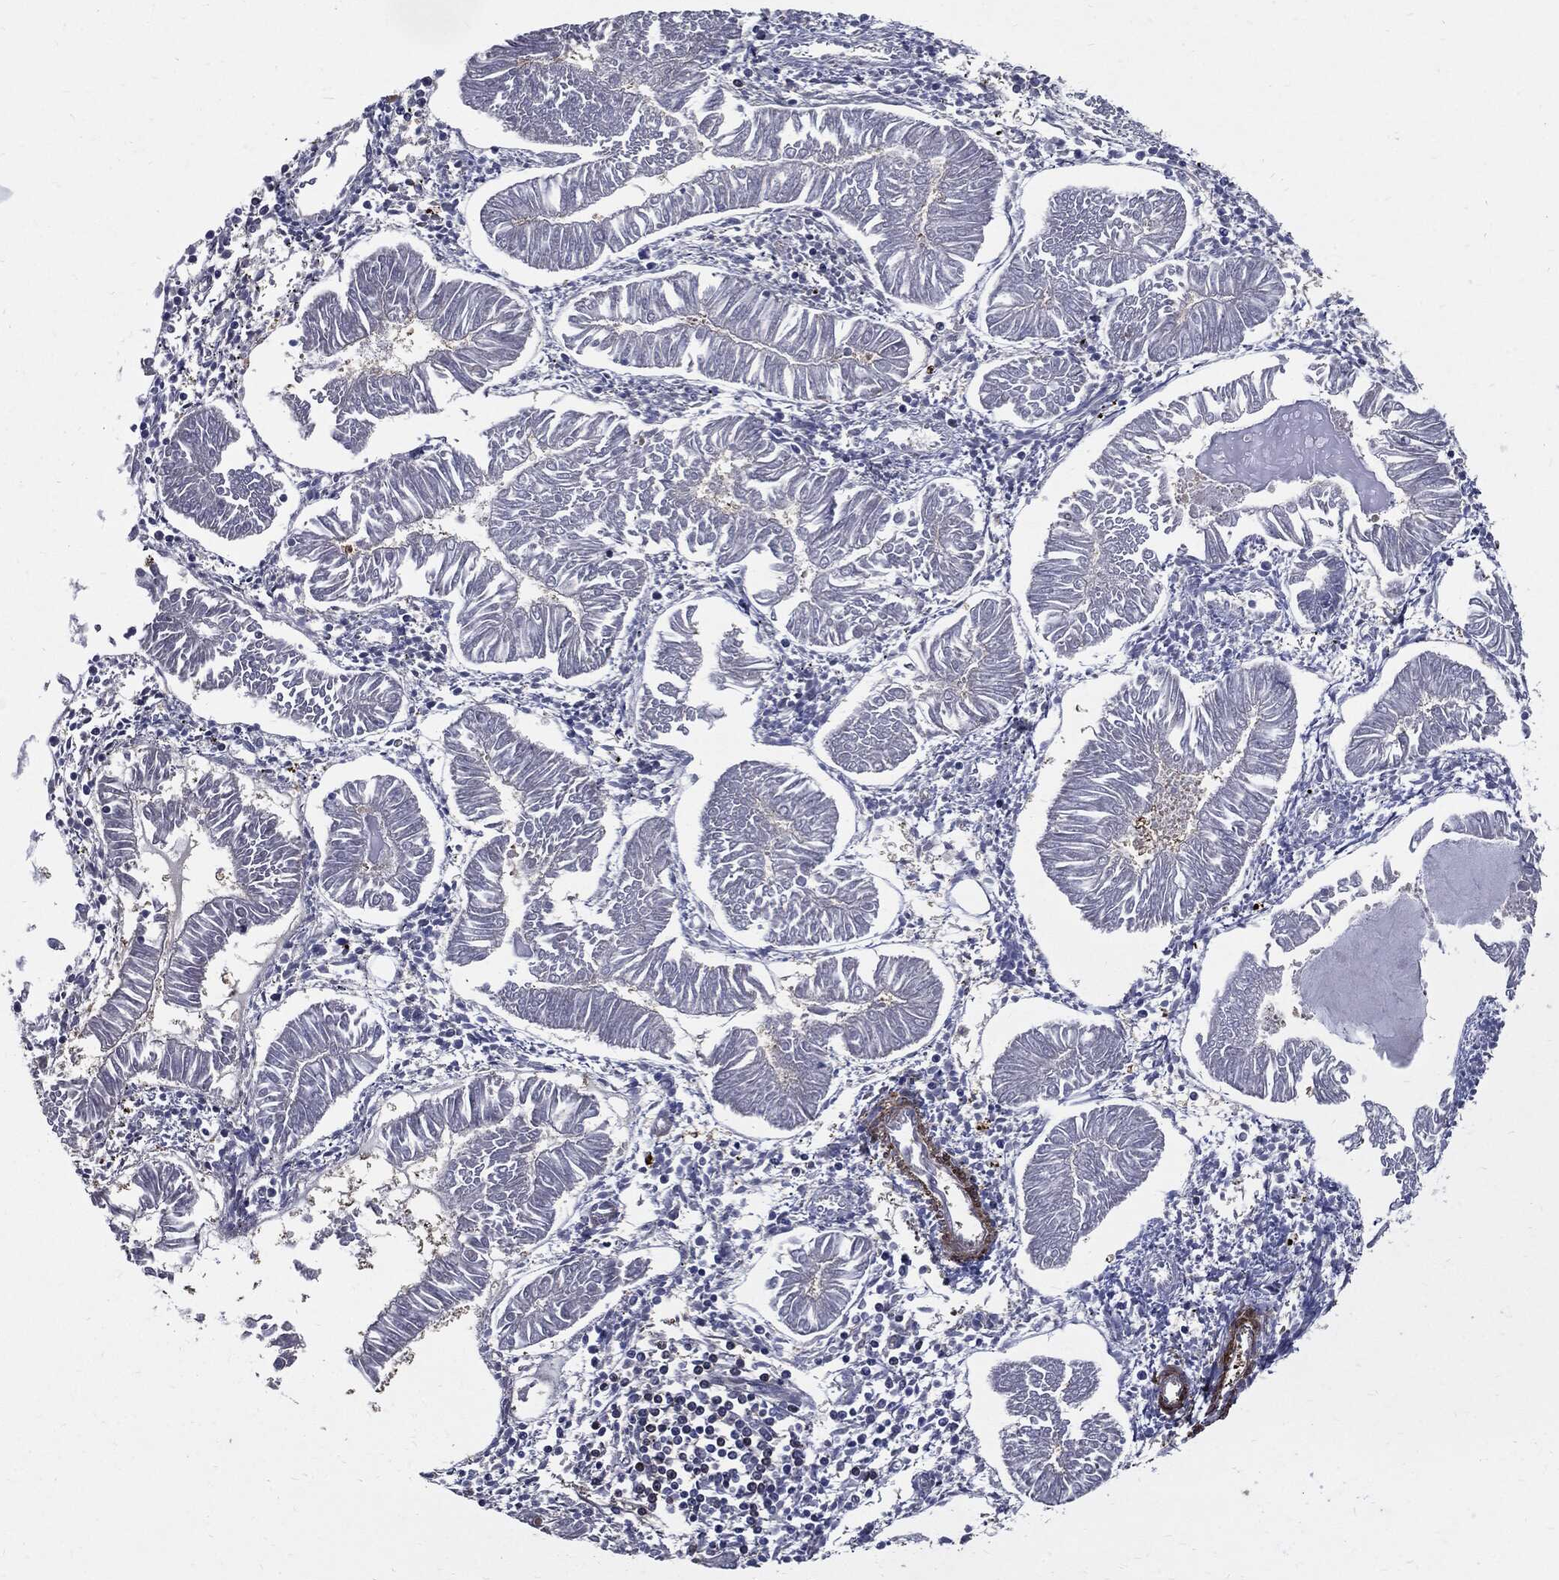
{"staining": {"intensity": "negative", "quantity": "none", "location": "none"}, "tissue": "endometrial cancer", "cell_type": "Tumor cells", "image_type": "cancer", "snomed": [{"axis": "morphology", "description": "Adenocarcinoma, NOS"}, {"axis": "topography", "description": "Endometrium"}], "caption": "Tumor cells show no significant expression in endometrial adenocarcinoma.", "gene": "PDCD6IP", "patient": {"sex": "female", "age": 53}}